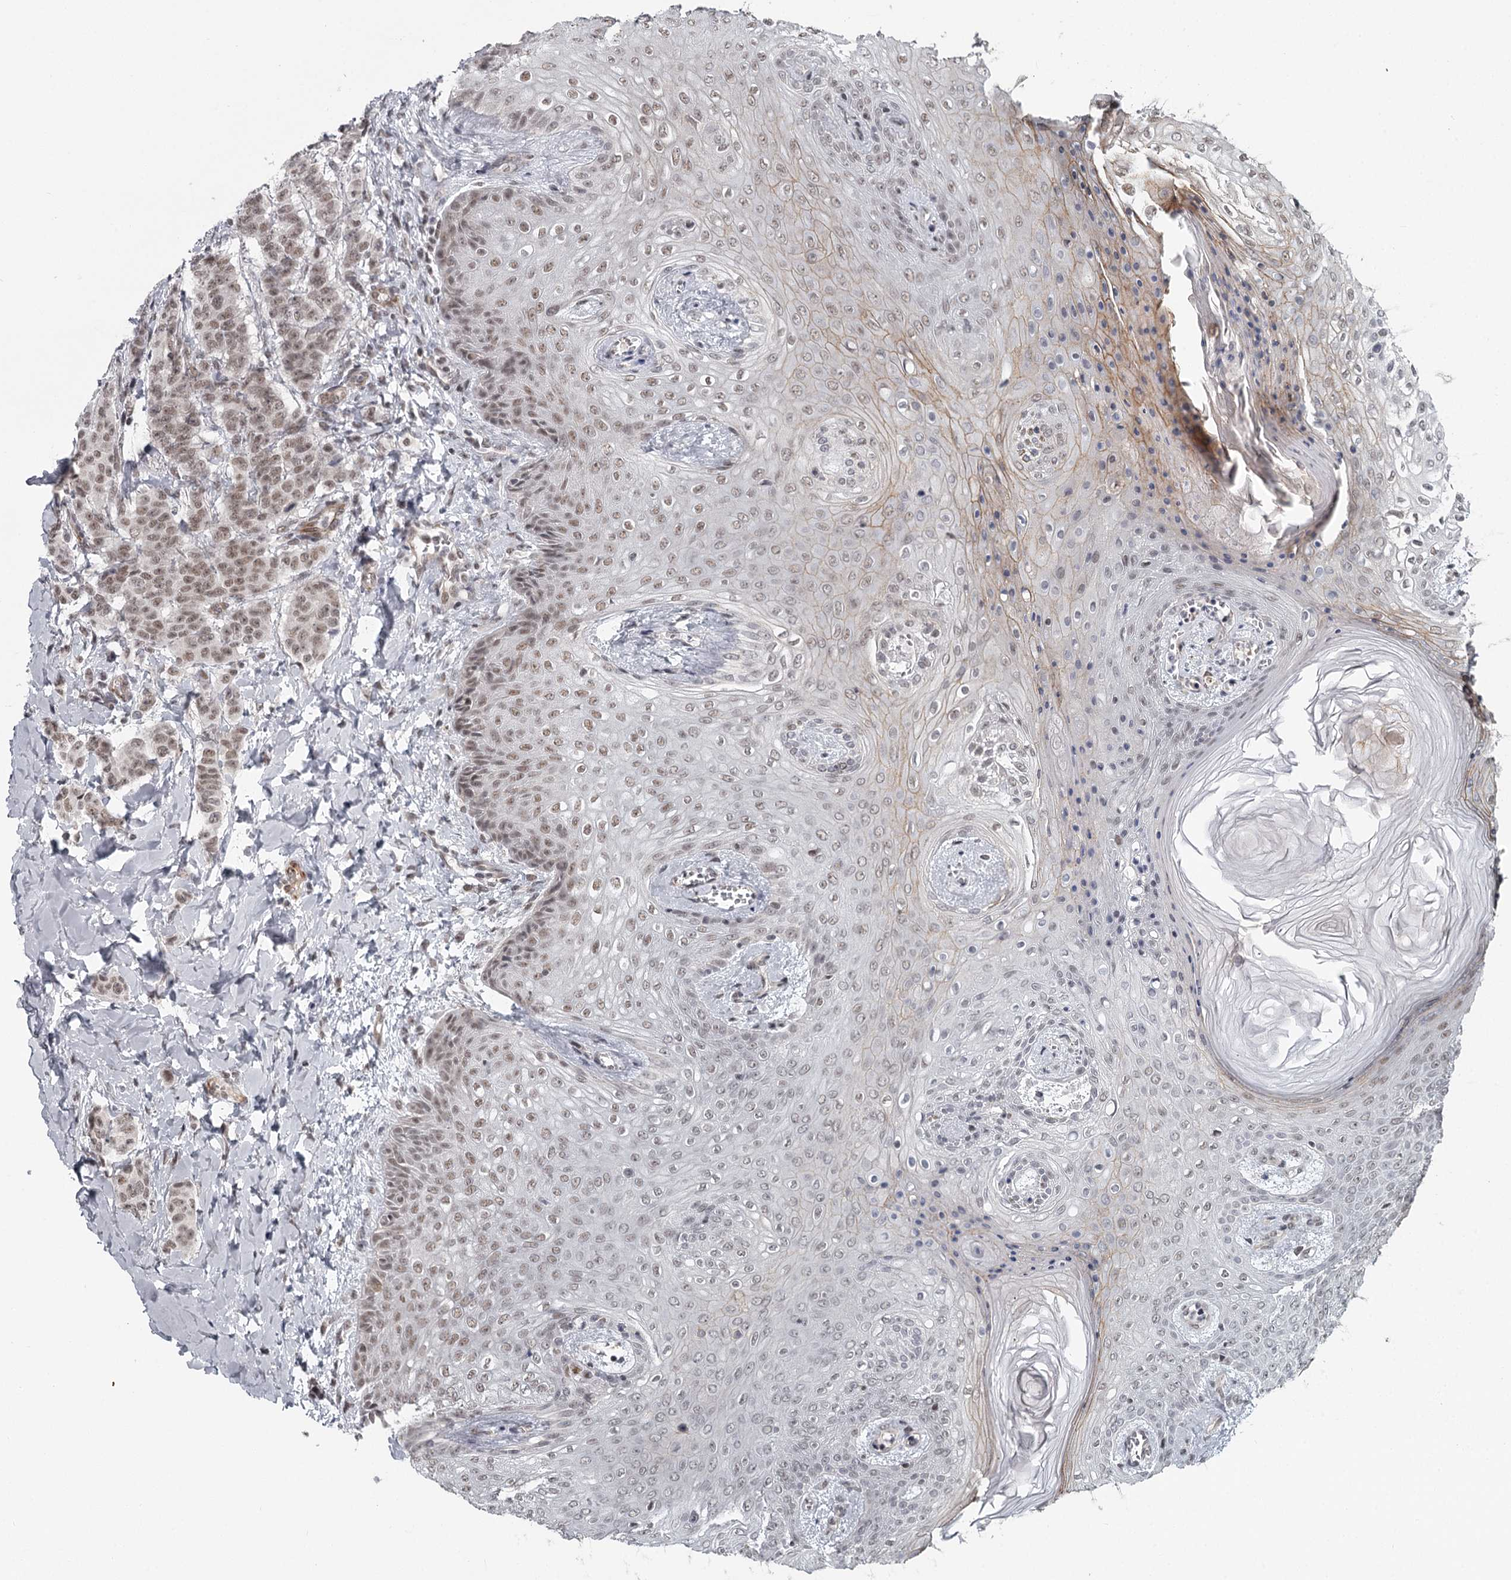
{"staining": {"intensity": "moderate", "quantity": ">75%", "location": "nuclear"}, "tissue": "breast cancer", "cell_type": "Tumor cells", "image_type": "cancer", "snomed": [{"axis": "morphology", "description": "Duct carcinoma"}, {"axis": "topography", "description": "Breast"}], "caption": "Brown immunohistochemical staining in human breast cancer (intraductal carcinoma) reveals moderate nuclear positivity in about >75% of tumor cells.", "gene": "FAM13C", "patient": {"sex": "female", "age": 40}}